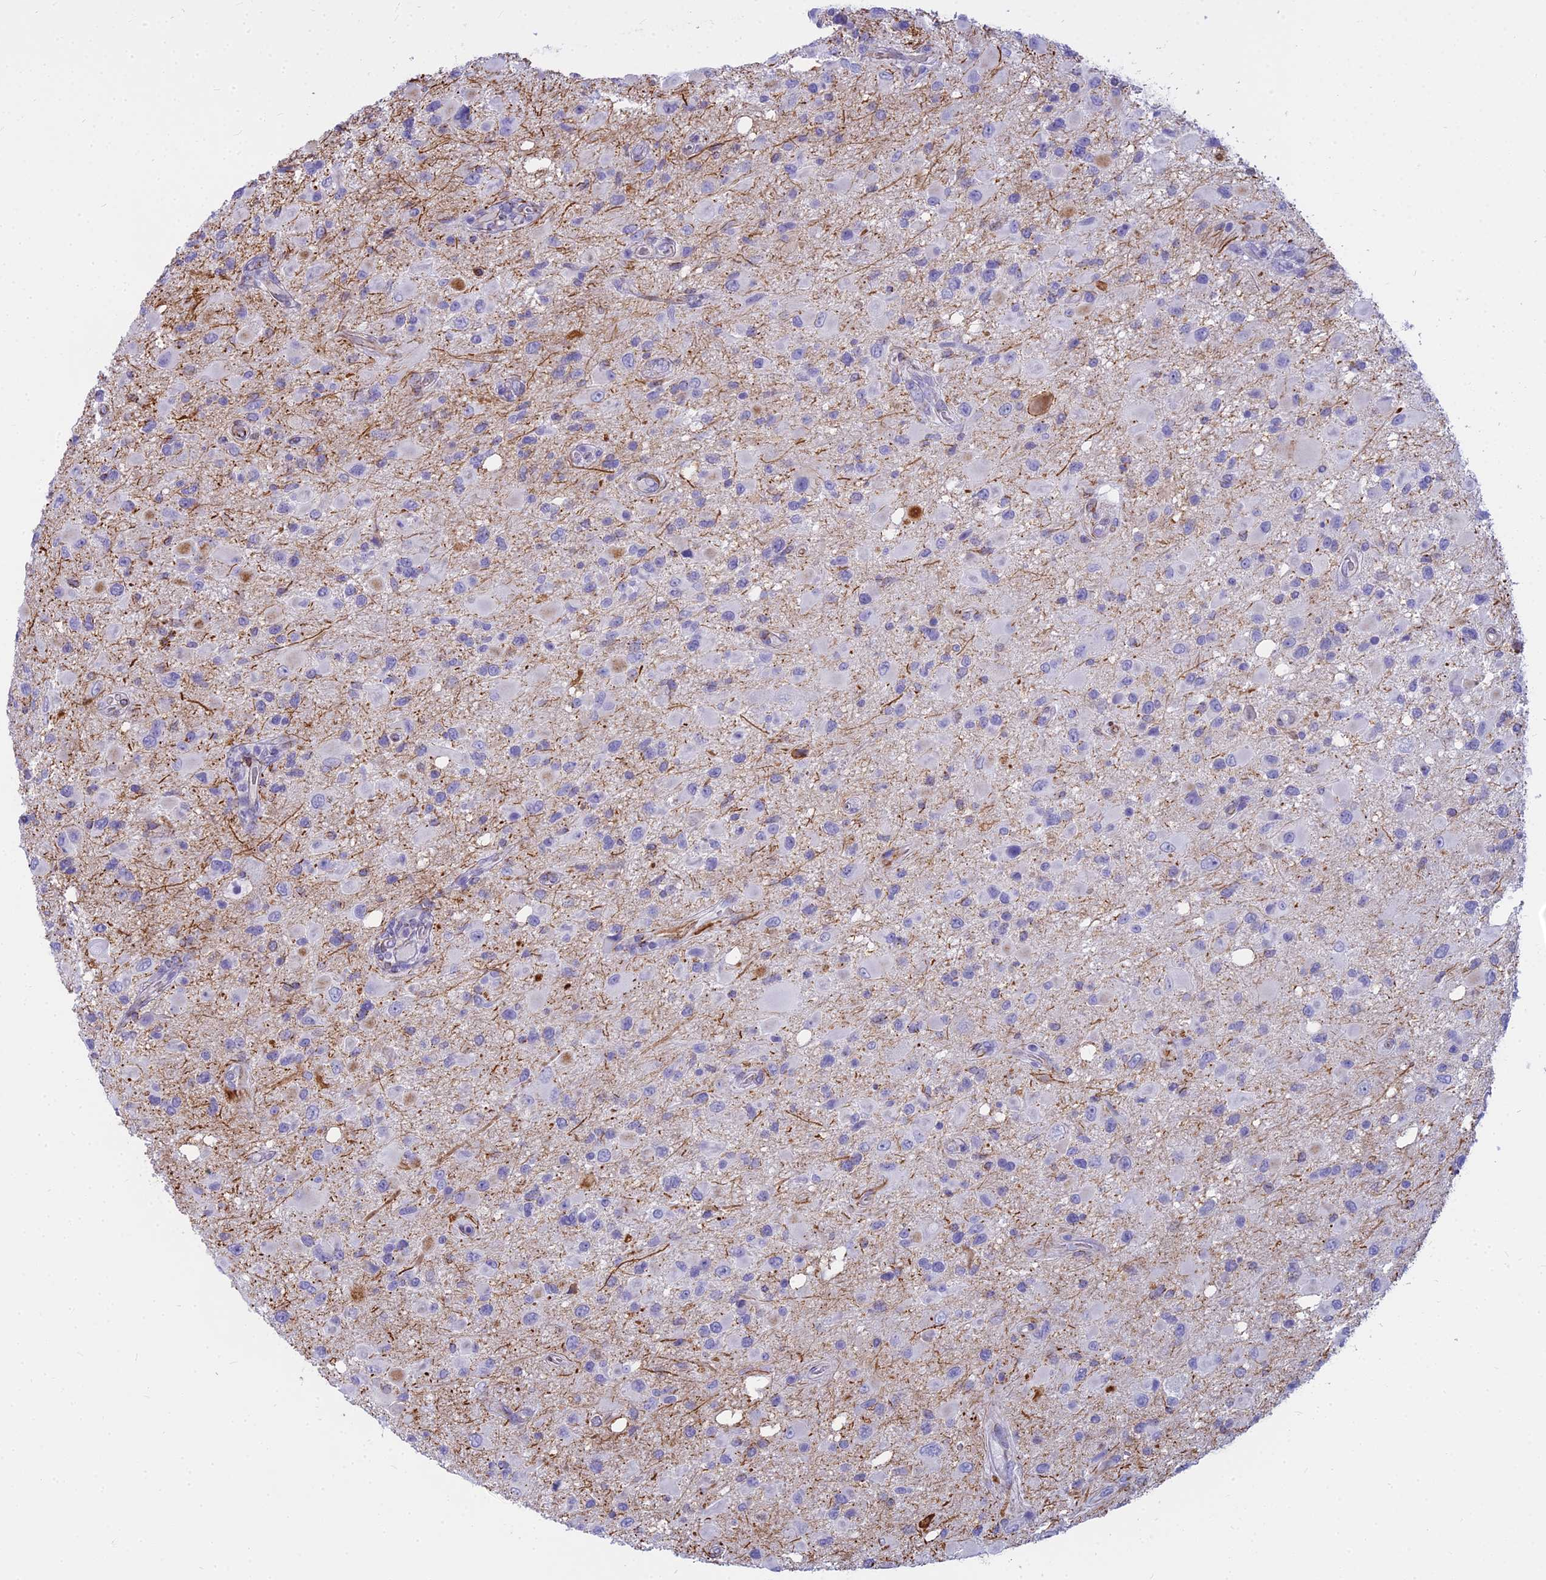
{"staining": {"intensity": "negative", "quantity": "none", "location": "none"}, "tissue": "glioma", "cell_type": "Tumor cells", "image_type": "cancer", "snomed": [{"axis": "morphology", "description": "Glioma, malignant, High grade"}, {"axis": "topography", "description": "Brain"}], "caption": "Immunohistochemical staining of high-grade glioma (malignant) exhibits no significant staining in tumor cells.", "gene": "EVI2A", "patient": {"sex": "male", "age": 53}}